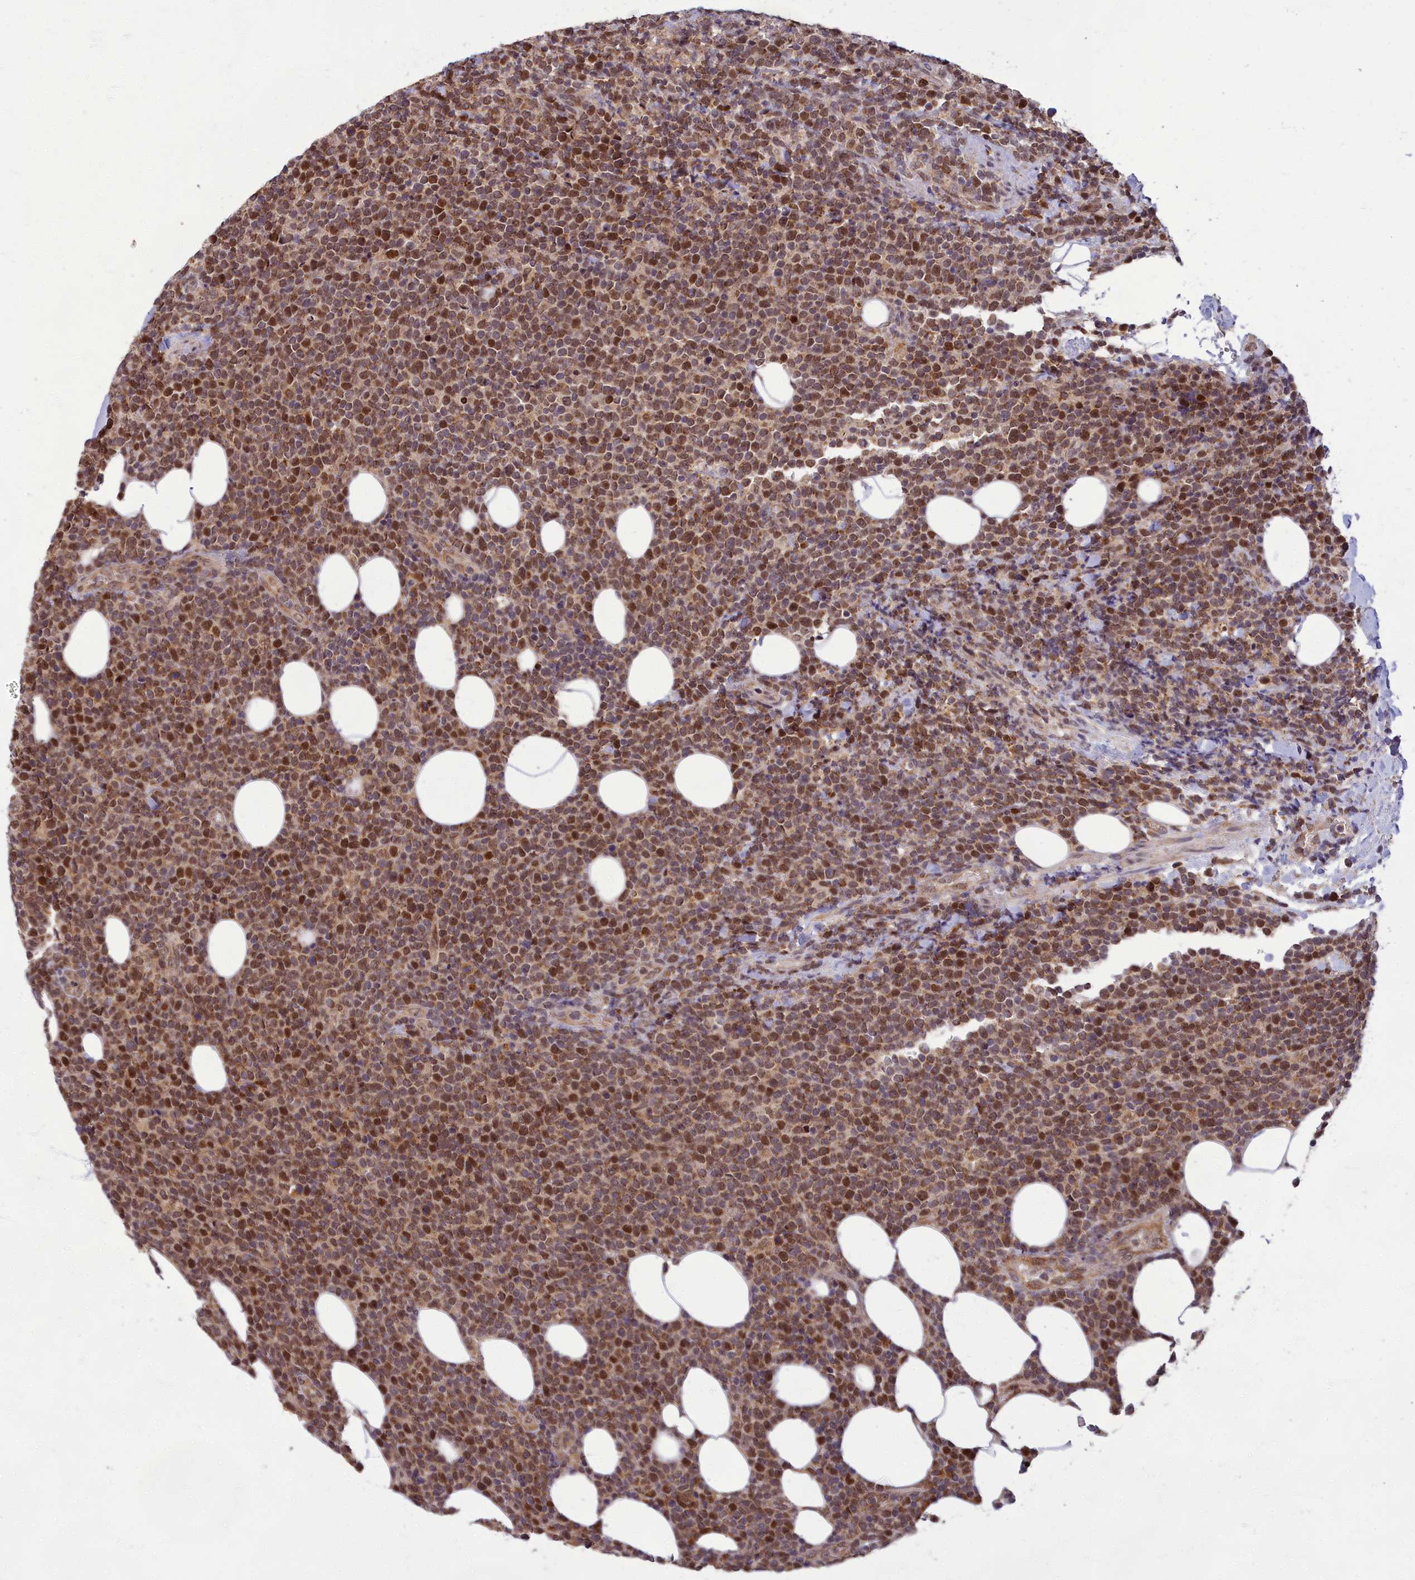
{"staining": {"intensity": "strong", "quantity": ">75%", "location": "nuclear"}, "tissue": "lymphoma", "cell_type": "Tumor cells", "image_type": "cancer", "snomed": [{"axis": "morphology", "description": "Malignant lymphoma, non-Hodgkin's type, High grade"}, {"axis": "topography", "description": "Lymph node"}], "caption": "High-grade malignant lymphoma, non-Hodgkin's type tissue reveals strong nuclear expression in about >75% of tumor cells The staining is performed using DAB brown chromogen to label protein expression. The nuclei are counter-stained blue using hematoxylin.", "gene": "EARS2", "patient": {"sex": "male", "age": 61}}